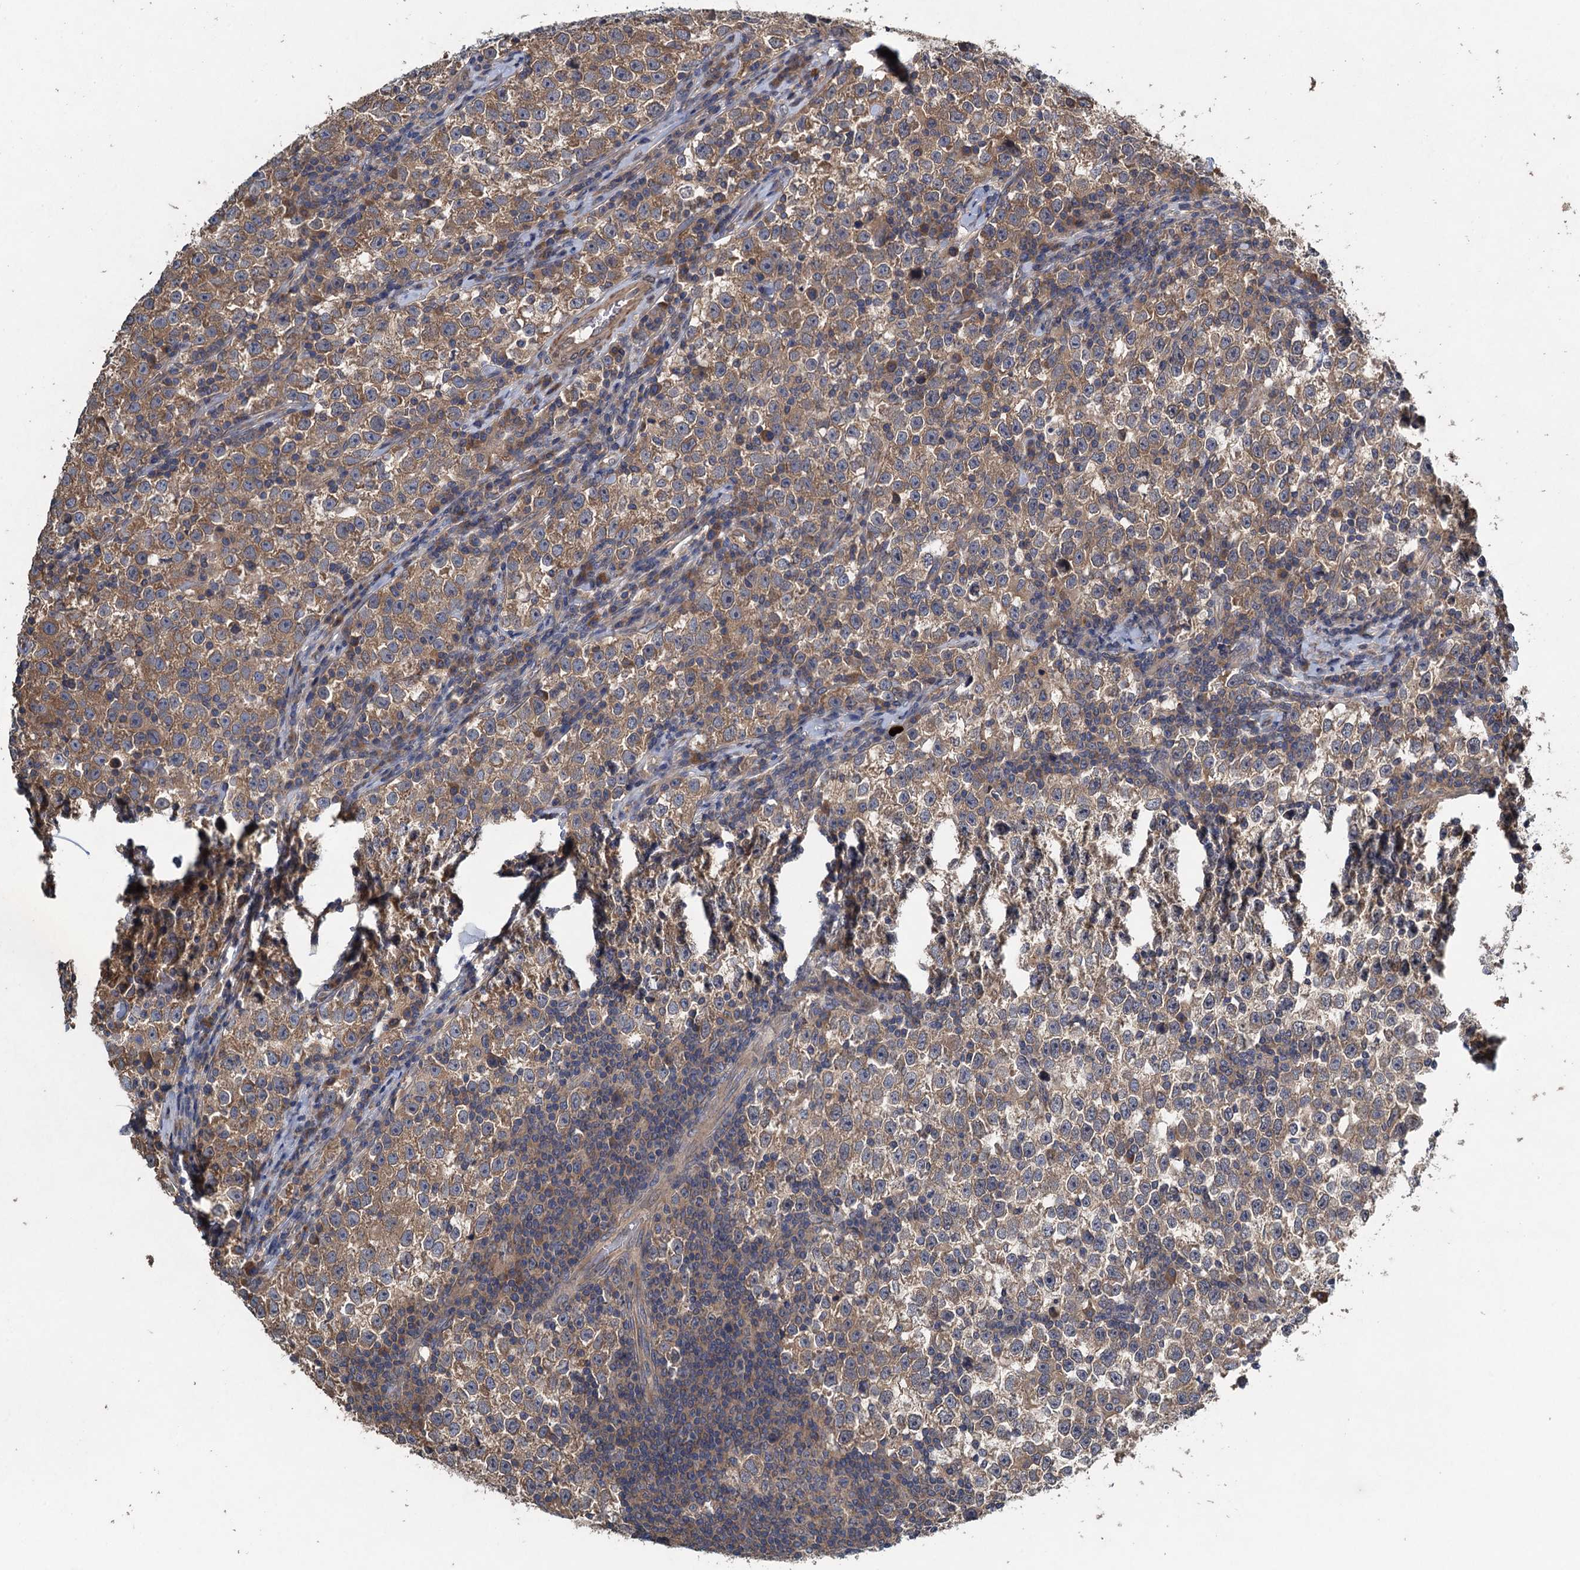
{"staining": {"intensity": "moderate", "quantity": "25%-75%", "location": "cytoplasmic/membranous"}, "tissue": "testis cancer", "cell_type": "Tumor cells", "image_type": "cancer", "snomed": [{"axis": "morphology", "description": "Normal tissue, NOS"}, {"axis": "morphology", "description": "Seminoma, NOS"}, {"axis": "topography", "description": "Testis"}], "caption": "Human testis cancer stained with a brown dye exhibits moderate cytoplasmic/membranous positive positivity in approximately 25%-75% of tumor cells.", "gene": "CNTN5", "patient": {"sex": "male", "age": 43}}